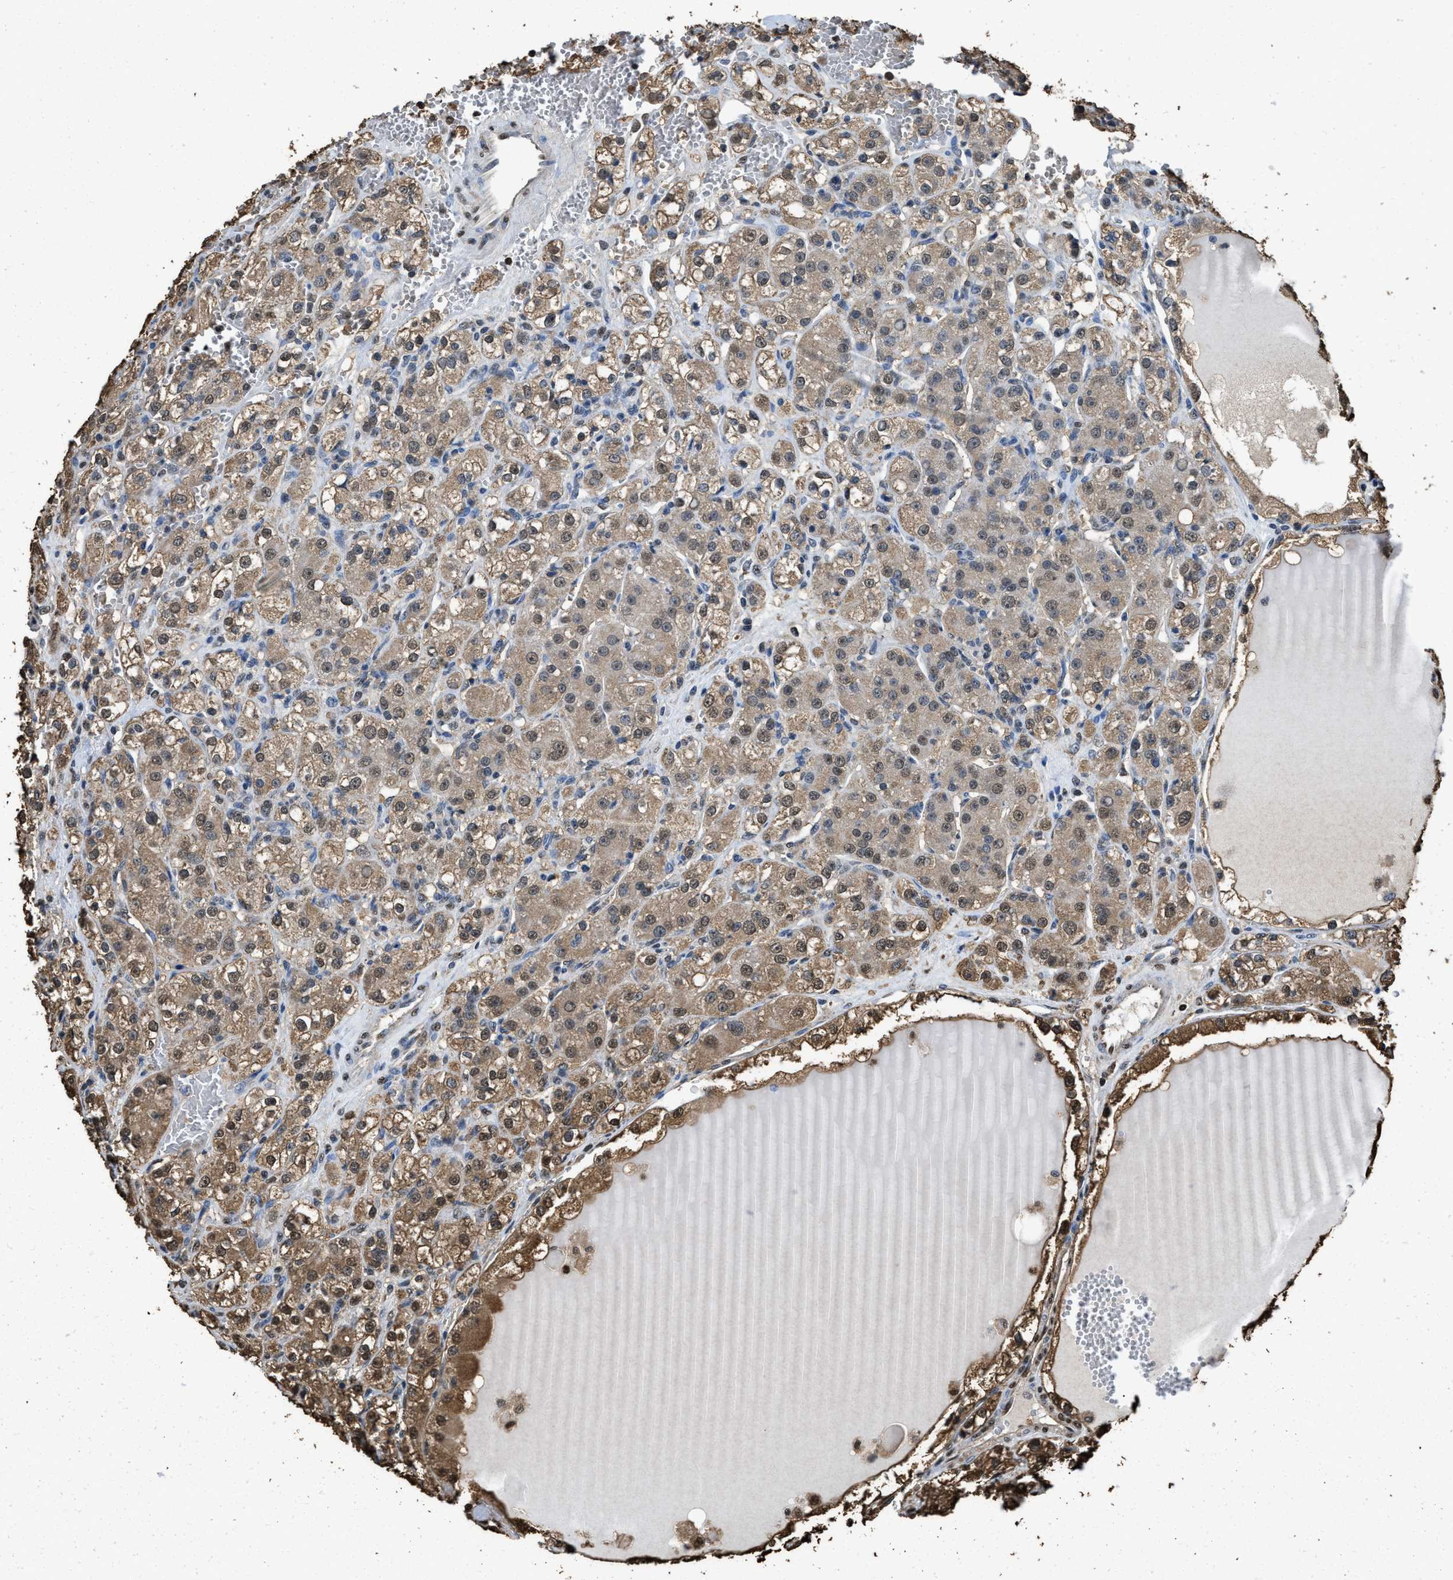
{"staining": {"intensity": "weak", "quantity": ">75%", "location": "cytoplasmic/membranous,nuclear"}, "tissue": "renal cancer", "cell_type": "Tumor cells", "image_type": "cancer", "snomed": [{"axis": "morphology", "description": "Normal tissue, NOS"}, {"axis": "morphology", "description": "Adenocarcinoma, NOS"}, {"axis": "topography", "description": "Kidney"}], "caption": "A brown stain highlights weak cytoplasmic/membranous and nuclear staining of a protein in human renal cancer (adenocarcinoma) tumor cells.", "gene": "GAPDH", "patient": {"sex": "male", "age": 61}}